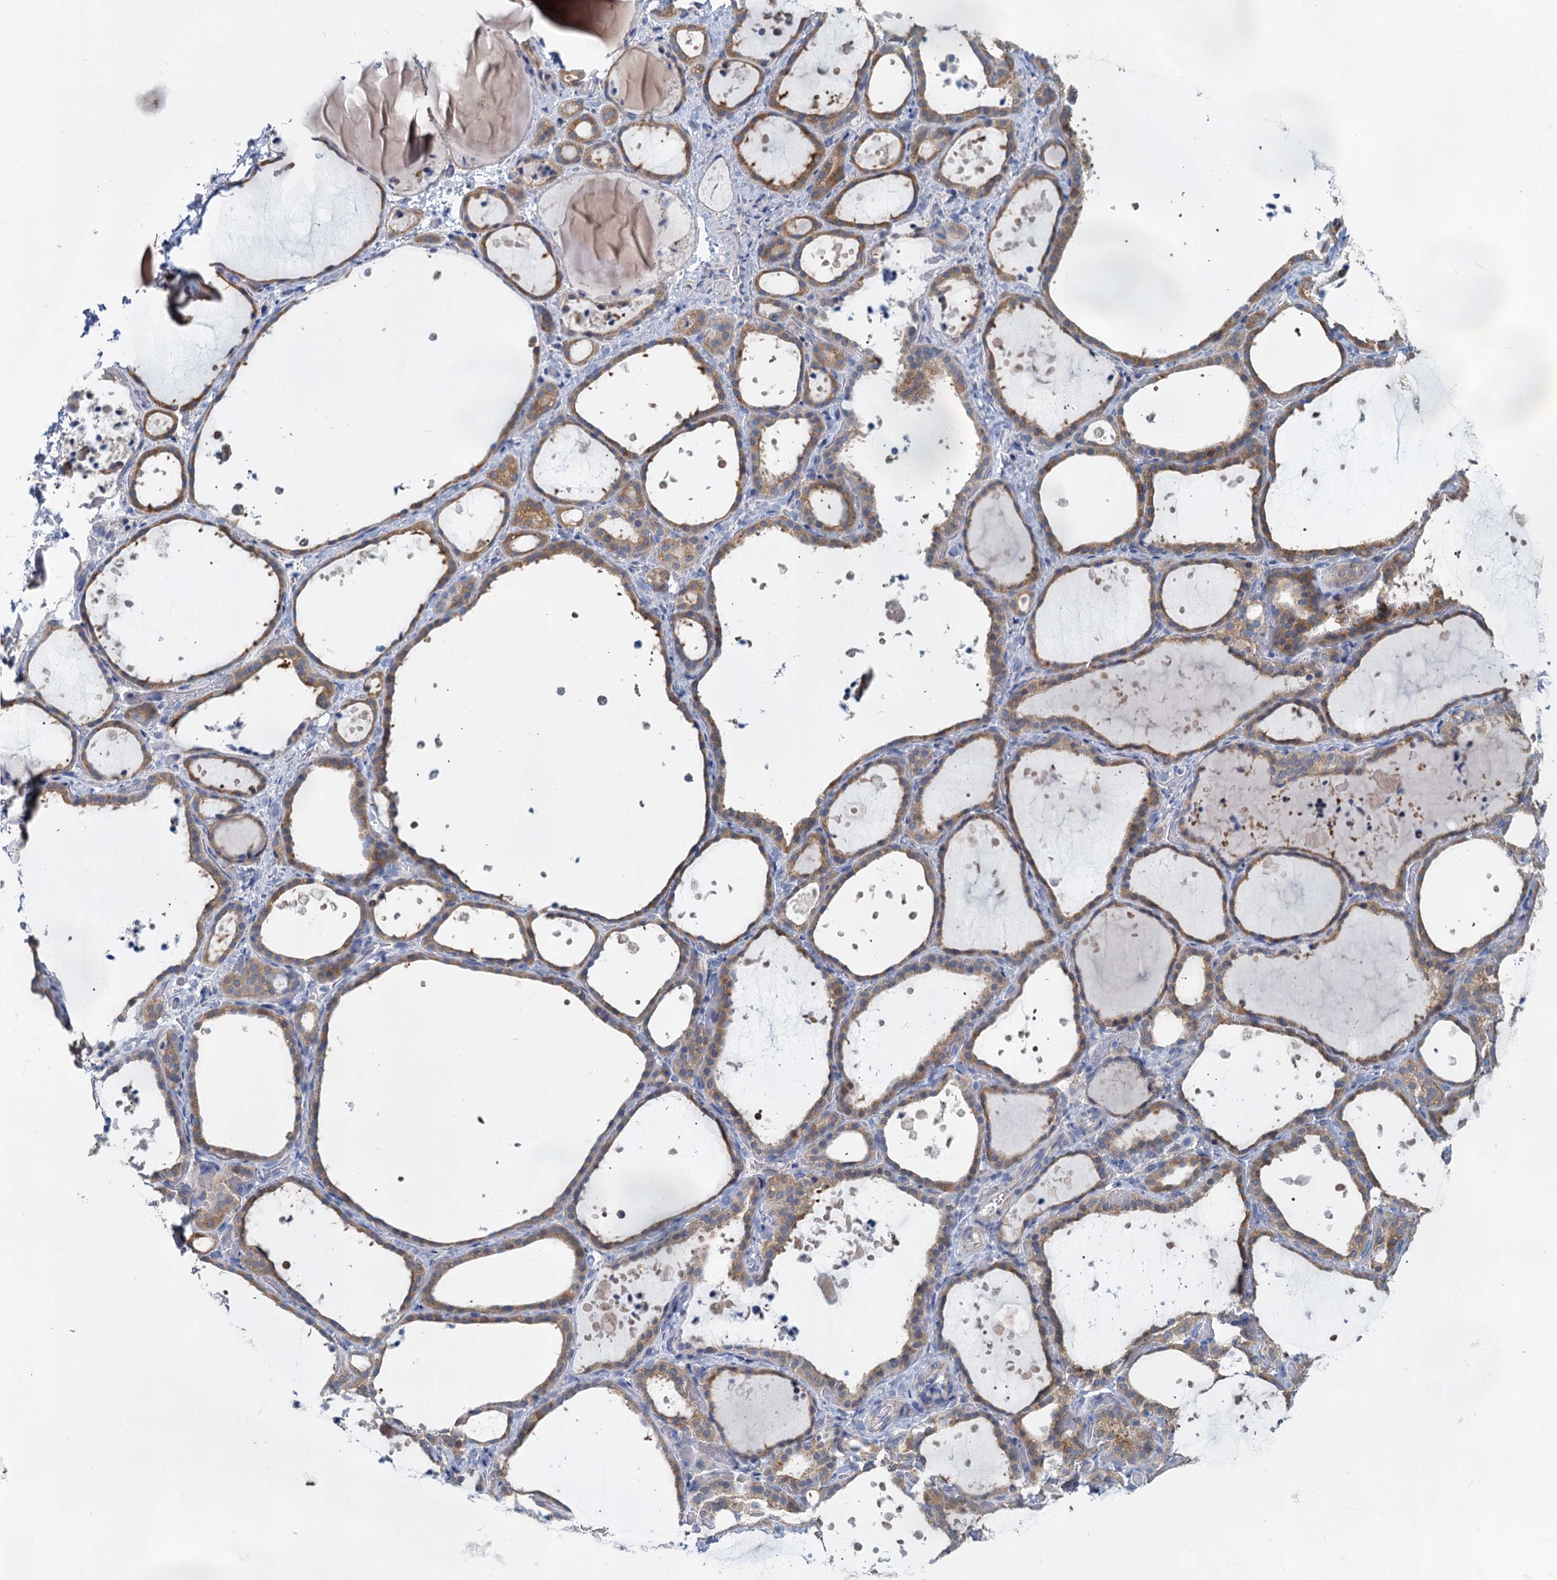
{"staining": {"intensity": "moderate", "quantity": "25%-75%", "location": "cytoplasmic/membranous"}, "tissue": "thyroid gland", "cell_type": "Glandular cells", "image_type": "normal", "snomed": [{"axis": "morphology", "description": "Normal tissue, NOS"}, {"axis": "topography", "description": "Thyroid gland"}], "caption": "Protein staining by IHC demonstrates moderate cytoplasmic/membranous positivity in about 25%-75% of glandular cells in benign thyroid gland. Nuclei are stained in blue.", "gene": "GSTM3", "patient": {"sex": "female", "age": 44}}